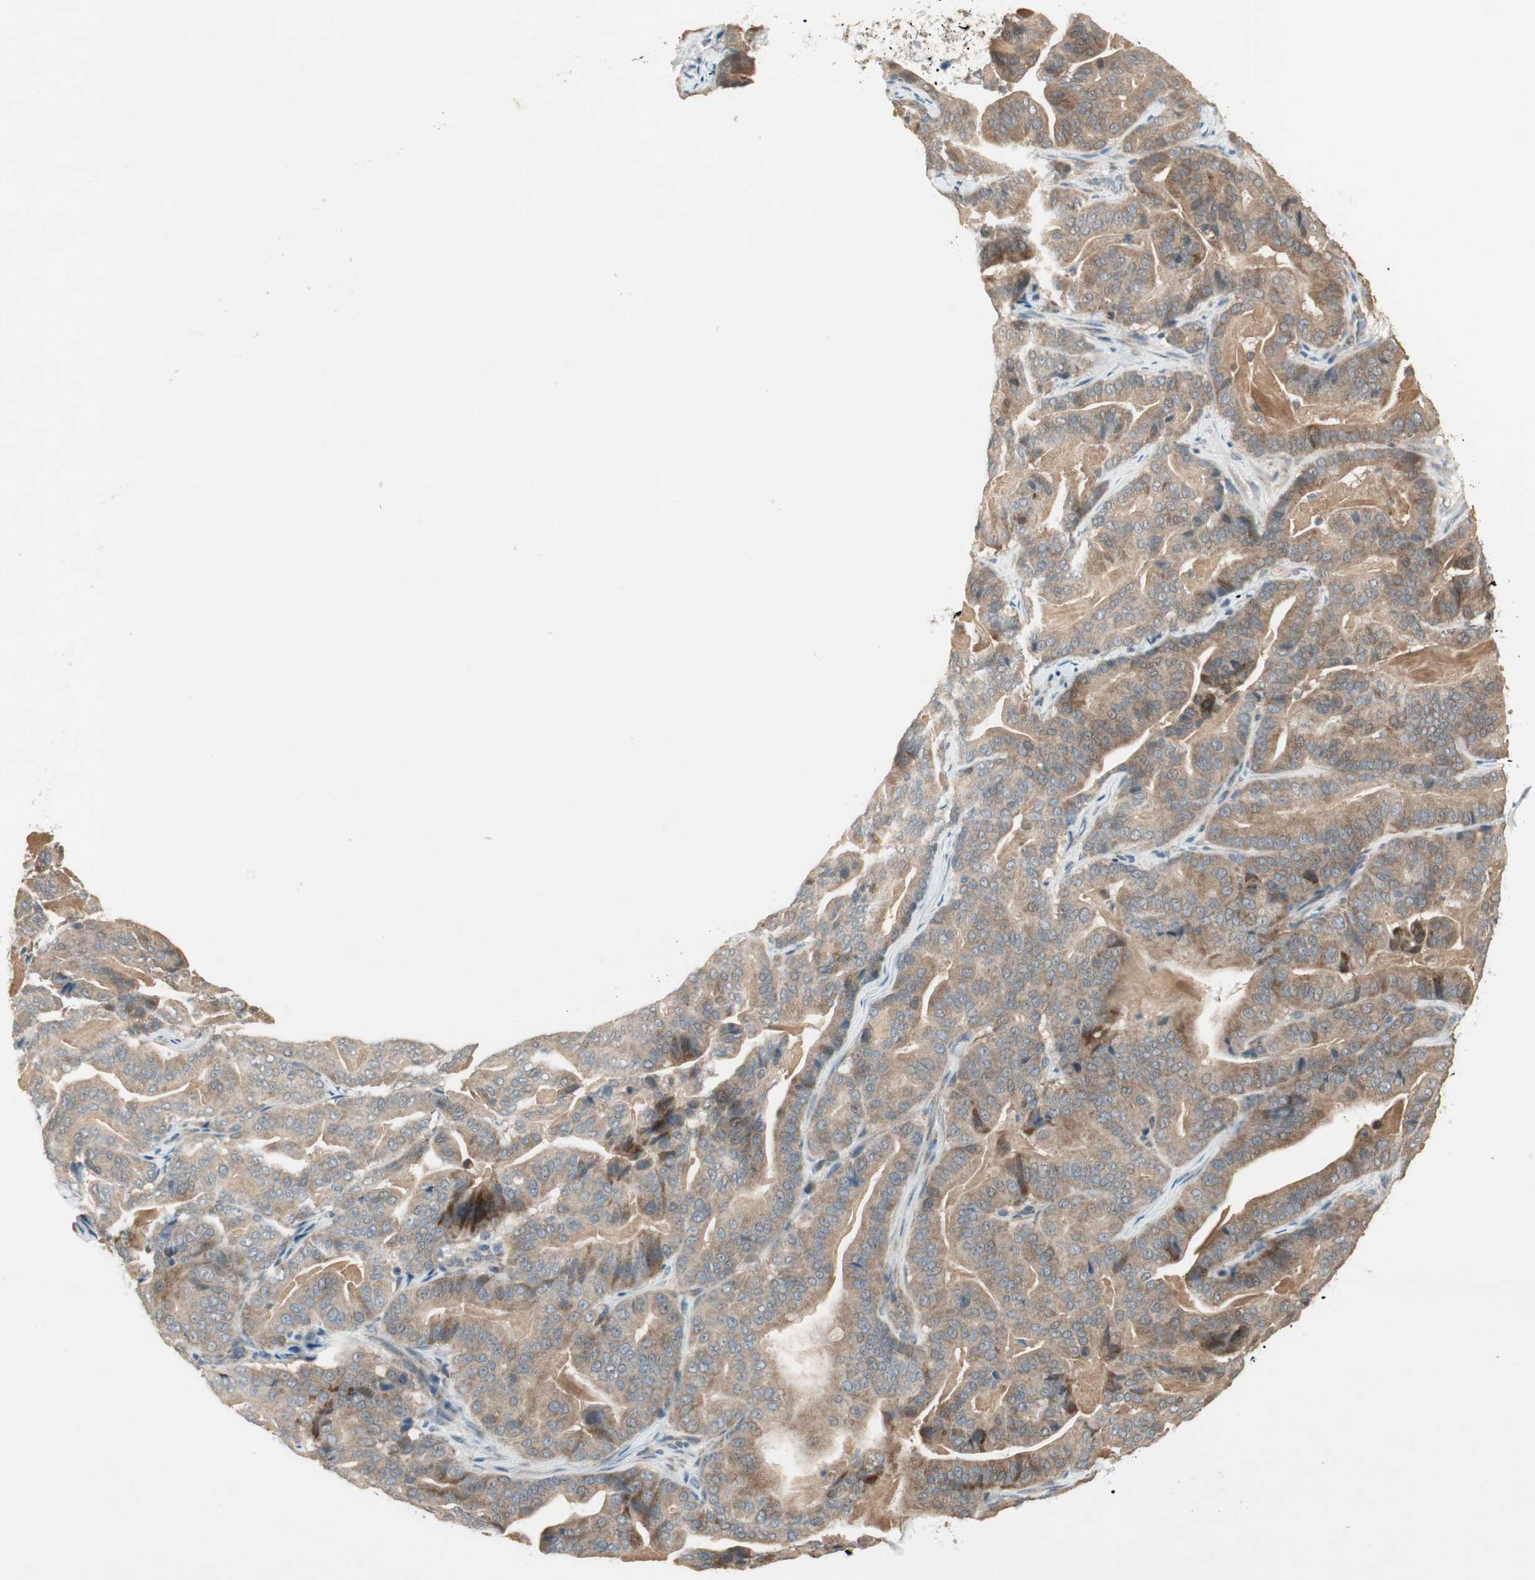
{"staining": {"intensity": "moderate", "quantity": ">75%", "location": "cytoplasmic/membranous"}, "tissue": "pancreatic cancer", "cell_type": "Tumor cells", "image_type": "cancer", "snomed": [{"axis": "morphology", "description": "Adenocarcinoma, NOS"}, {"axis": "topography", "description": "Pancreas"}], "caption": "Approximately >75% of tumor cells in pancreatic cancer (adenocarcinoma) show moderate cytoplasmic/membranous protein expression as visualized by brown immunohistochemical staining.", "gene": "USP2", "patient": {"sex": "male", "age": 63}}